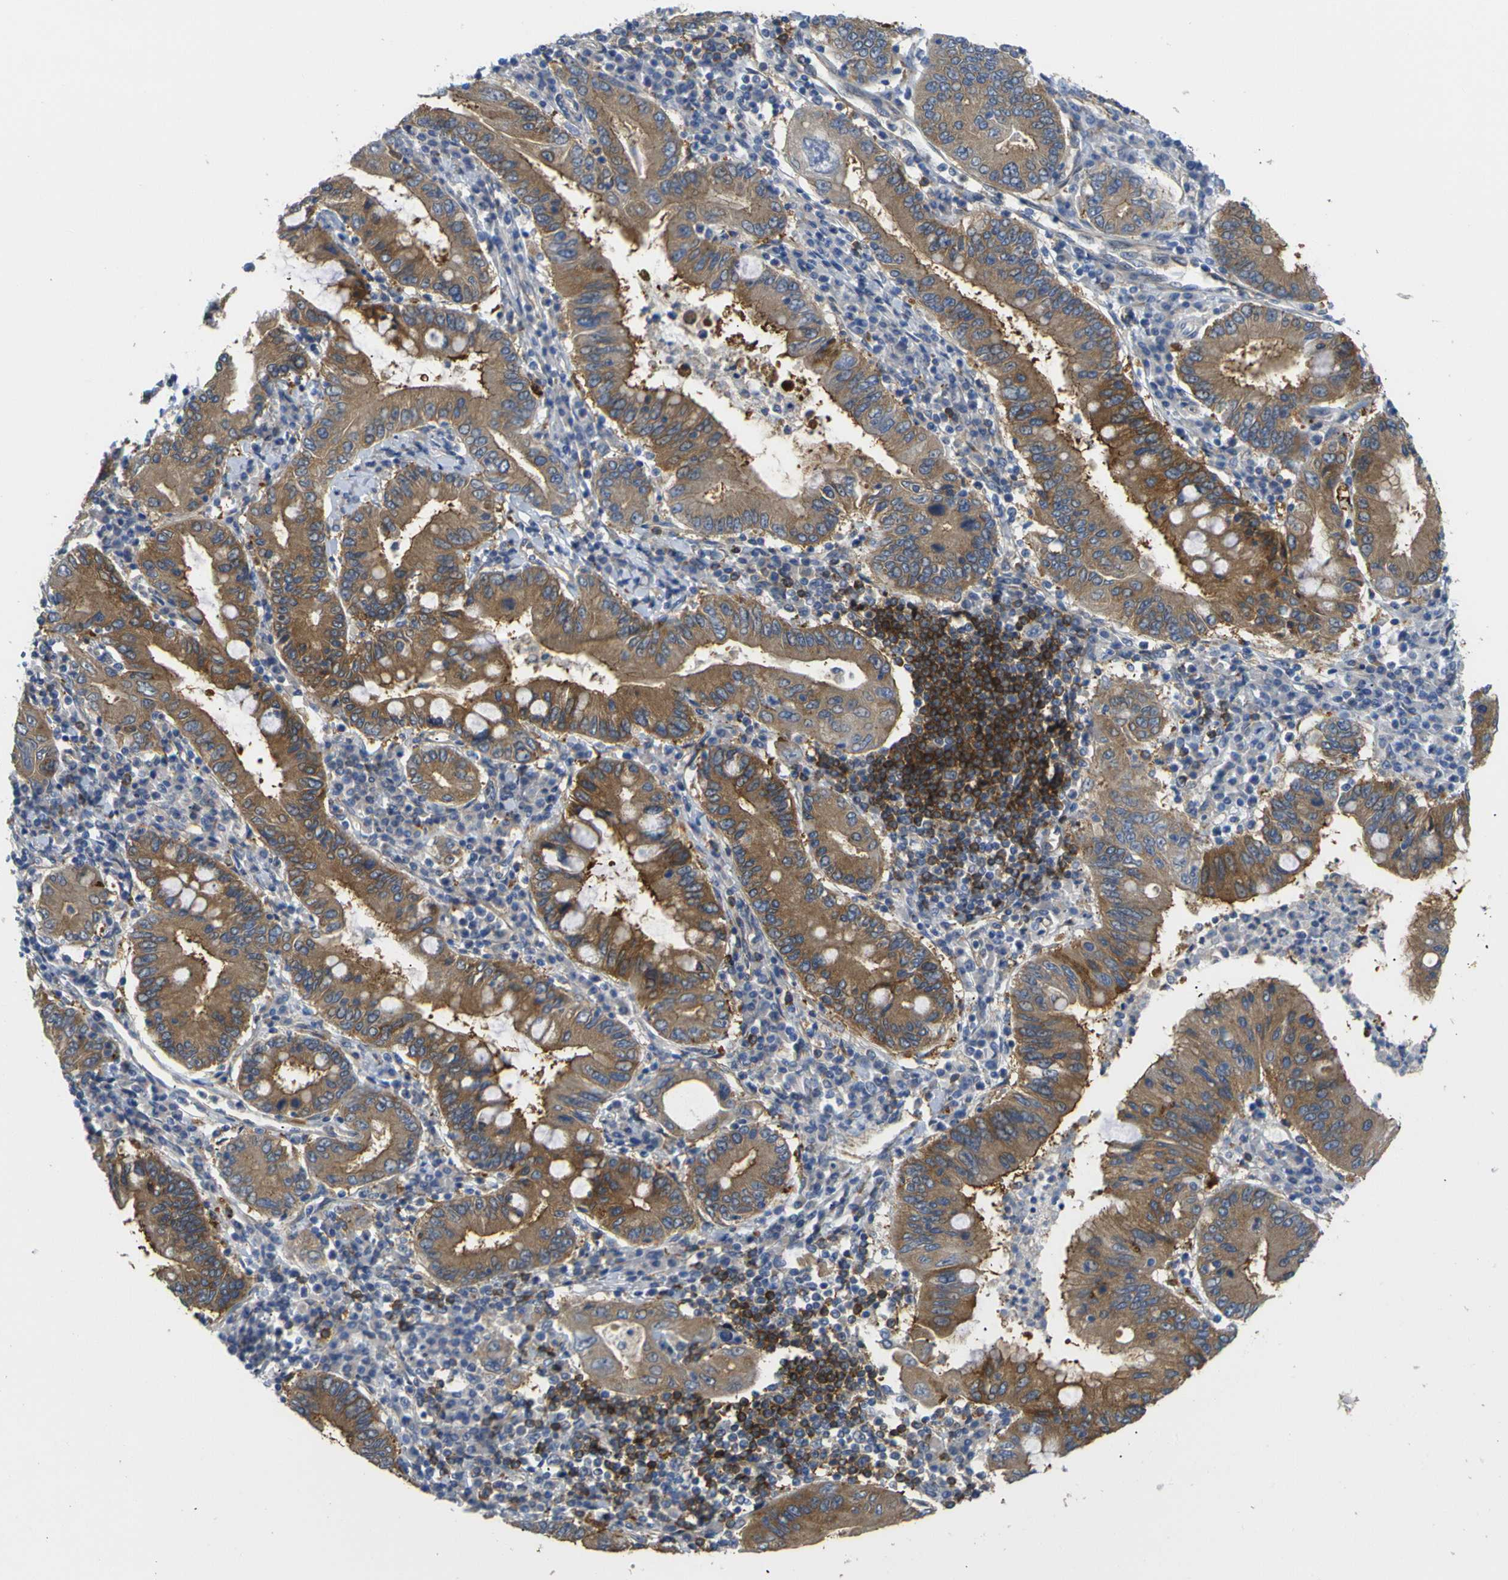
{"staining": {"intensity": "moderate", "quantity": ">75%", "location": "cytoplasmic/membranous"}, "tissue": "stomach cancer", "cell_type": "Tumor cells", "image_type": "cancer", "snomed": [{"axis": "morphology", "description": "Normal tissue, NOS"}, {"axis": "morphology", "description": "Adenocarcinoma, NOS"}, {"axis": "topography", "description": "Esophagus"}, {"axis": "topography", "description": "Stomach, upper"}, {"axis": "topography", "description": "Peripheral nerve tissue"}], "caption": "IHC of human stomach adenocarcinoma demonstrates medium levels of moderate cytoplasmic/membranous positivity in approximately >75% of tumor cells.", "gene": "SYPL1", "patient": {"sex": "male", "age": 62}}